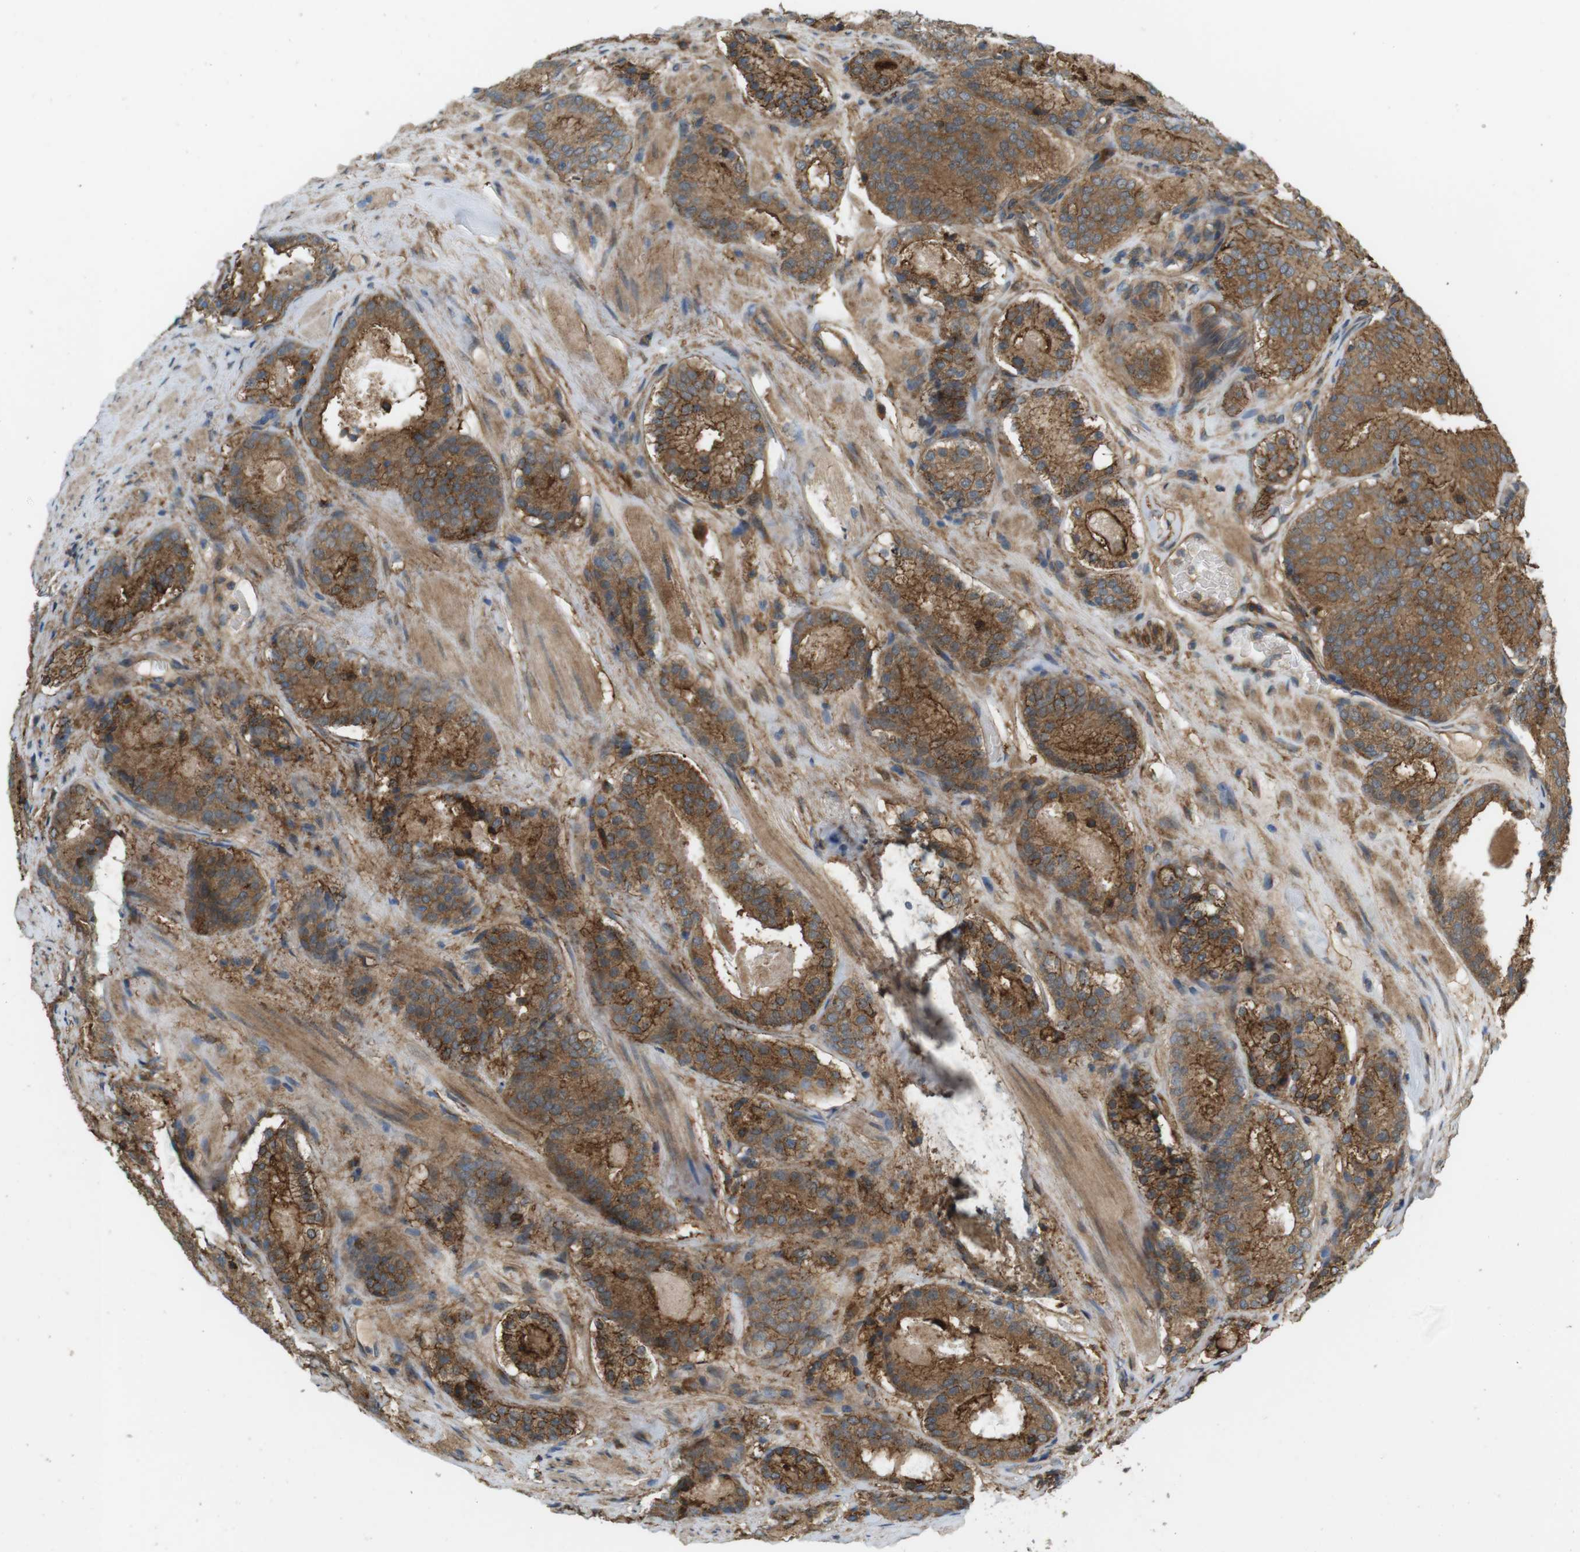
{"staining": {"intensity": "strong", "quantity": ">75%", "location": "cytoplasmic/membranous"}, "tissue": "prostate cancer", "cell_type": "Tumor cells", "image_type": "cancer", "snomed": [{"axis": "morphology", "description": "Adenocarcinoma, Low grade"}, {"axis": "topography", "description": "Prostate"}], "caption": "The photomicrograph shows a brown stain indicating the presence of a protein in the cytoplasmic/membranous of tumor cells in low-grade adenocarcinoma (prostate).", "gene": "DDAH2", "patient": {"sex": "male", "age": 69}}